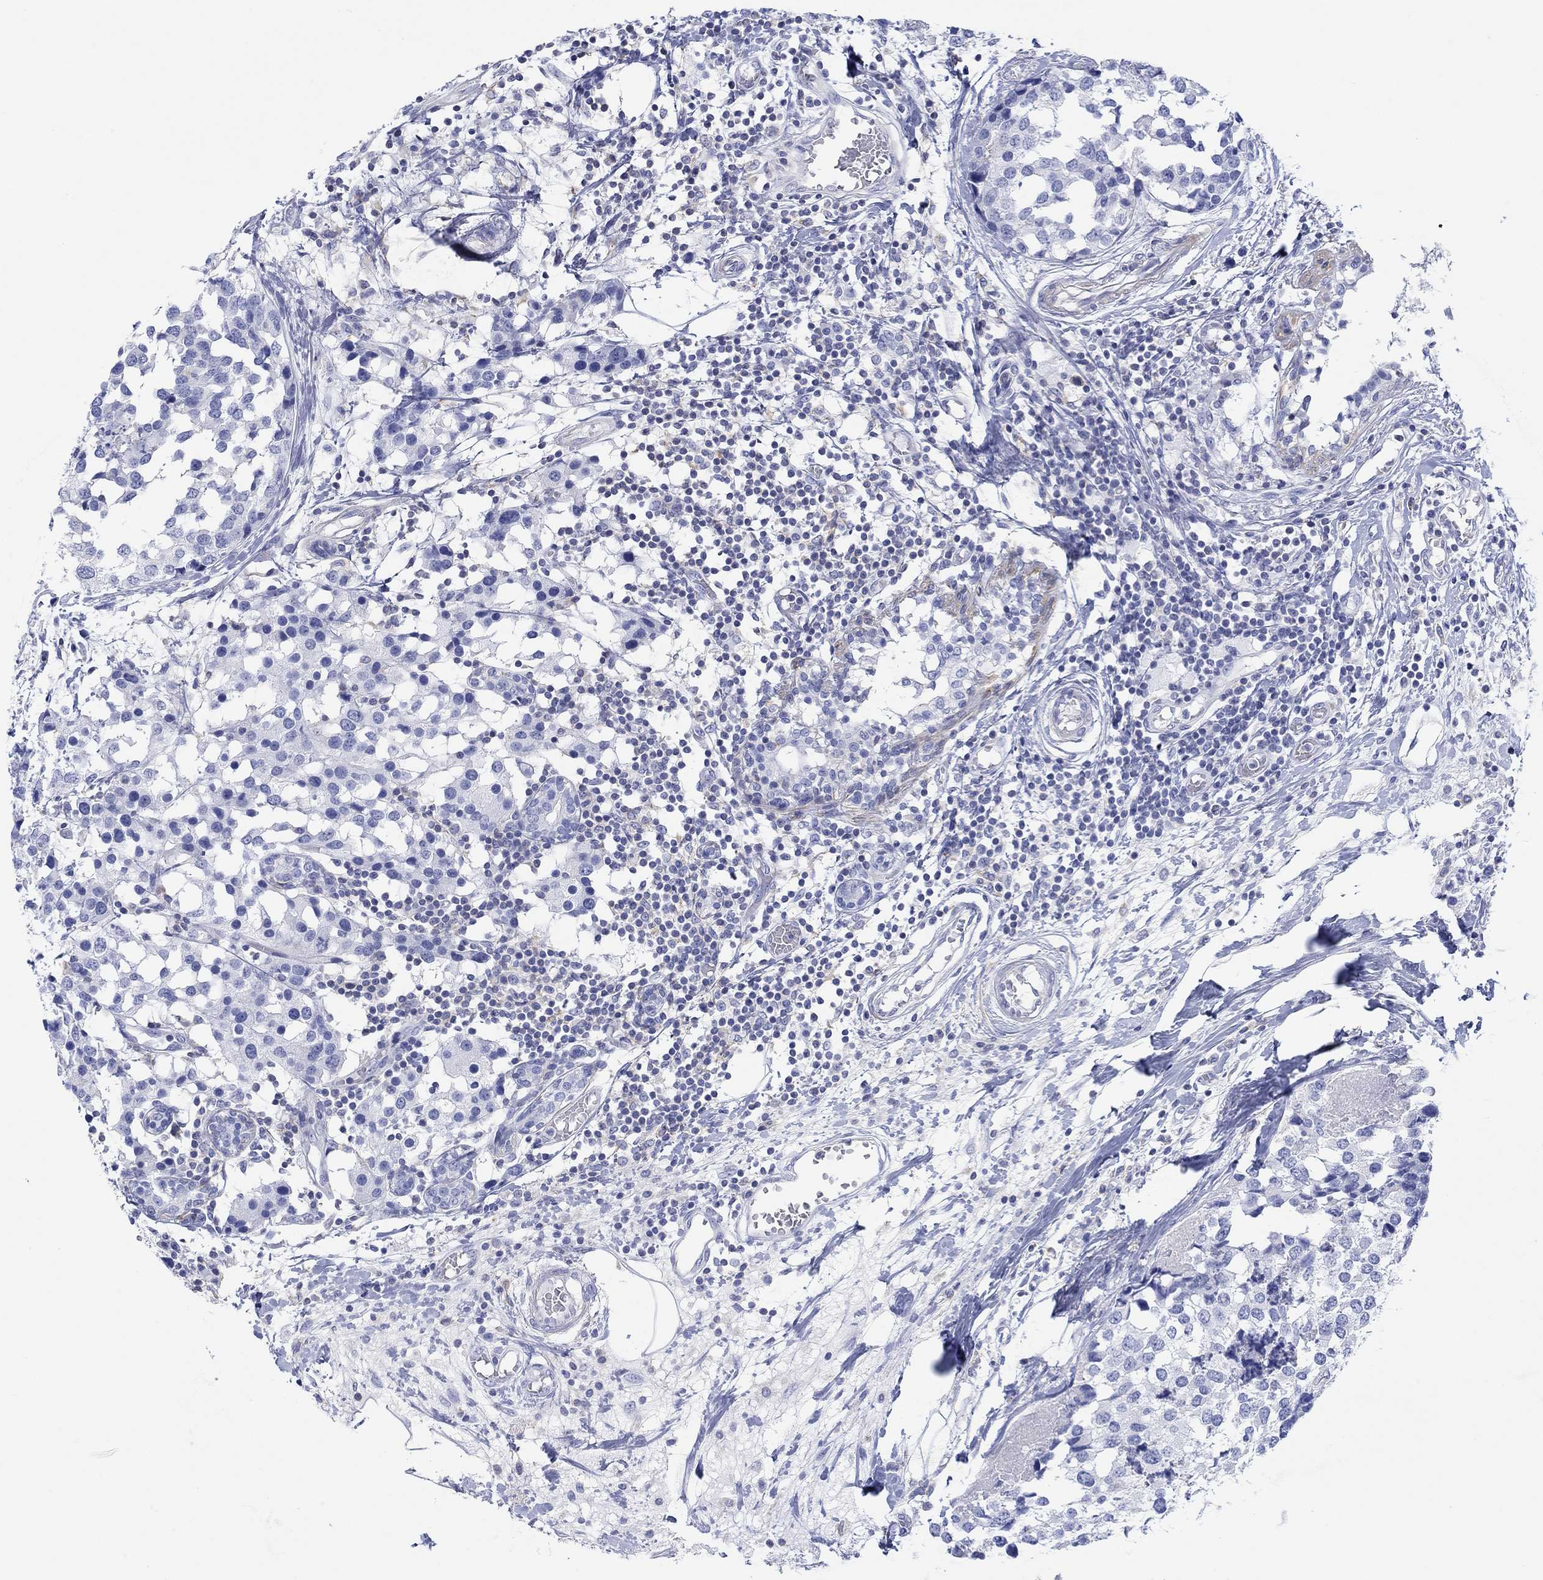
{"staining": {"intensity": "negative", "quantity": "none", "location": "none"}, "tissue": "breast cancer", "cell_type": "Tumor cells", "image_type": "cancer", "snomed": [{"axis": "morphology", "description": "Lobular carcinoma"}, {"axis": "topography", "description": "Breast"}], "caption": "Human breast cancer stained for a protein using immunohistochemistry exhibits no staining in tumor cells.", "gene": "PPIL6", "patient": {"sex": "female", "age": 59}}